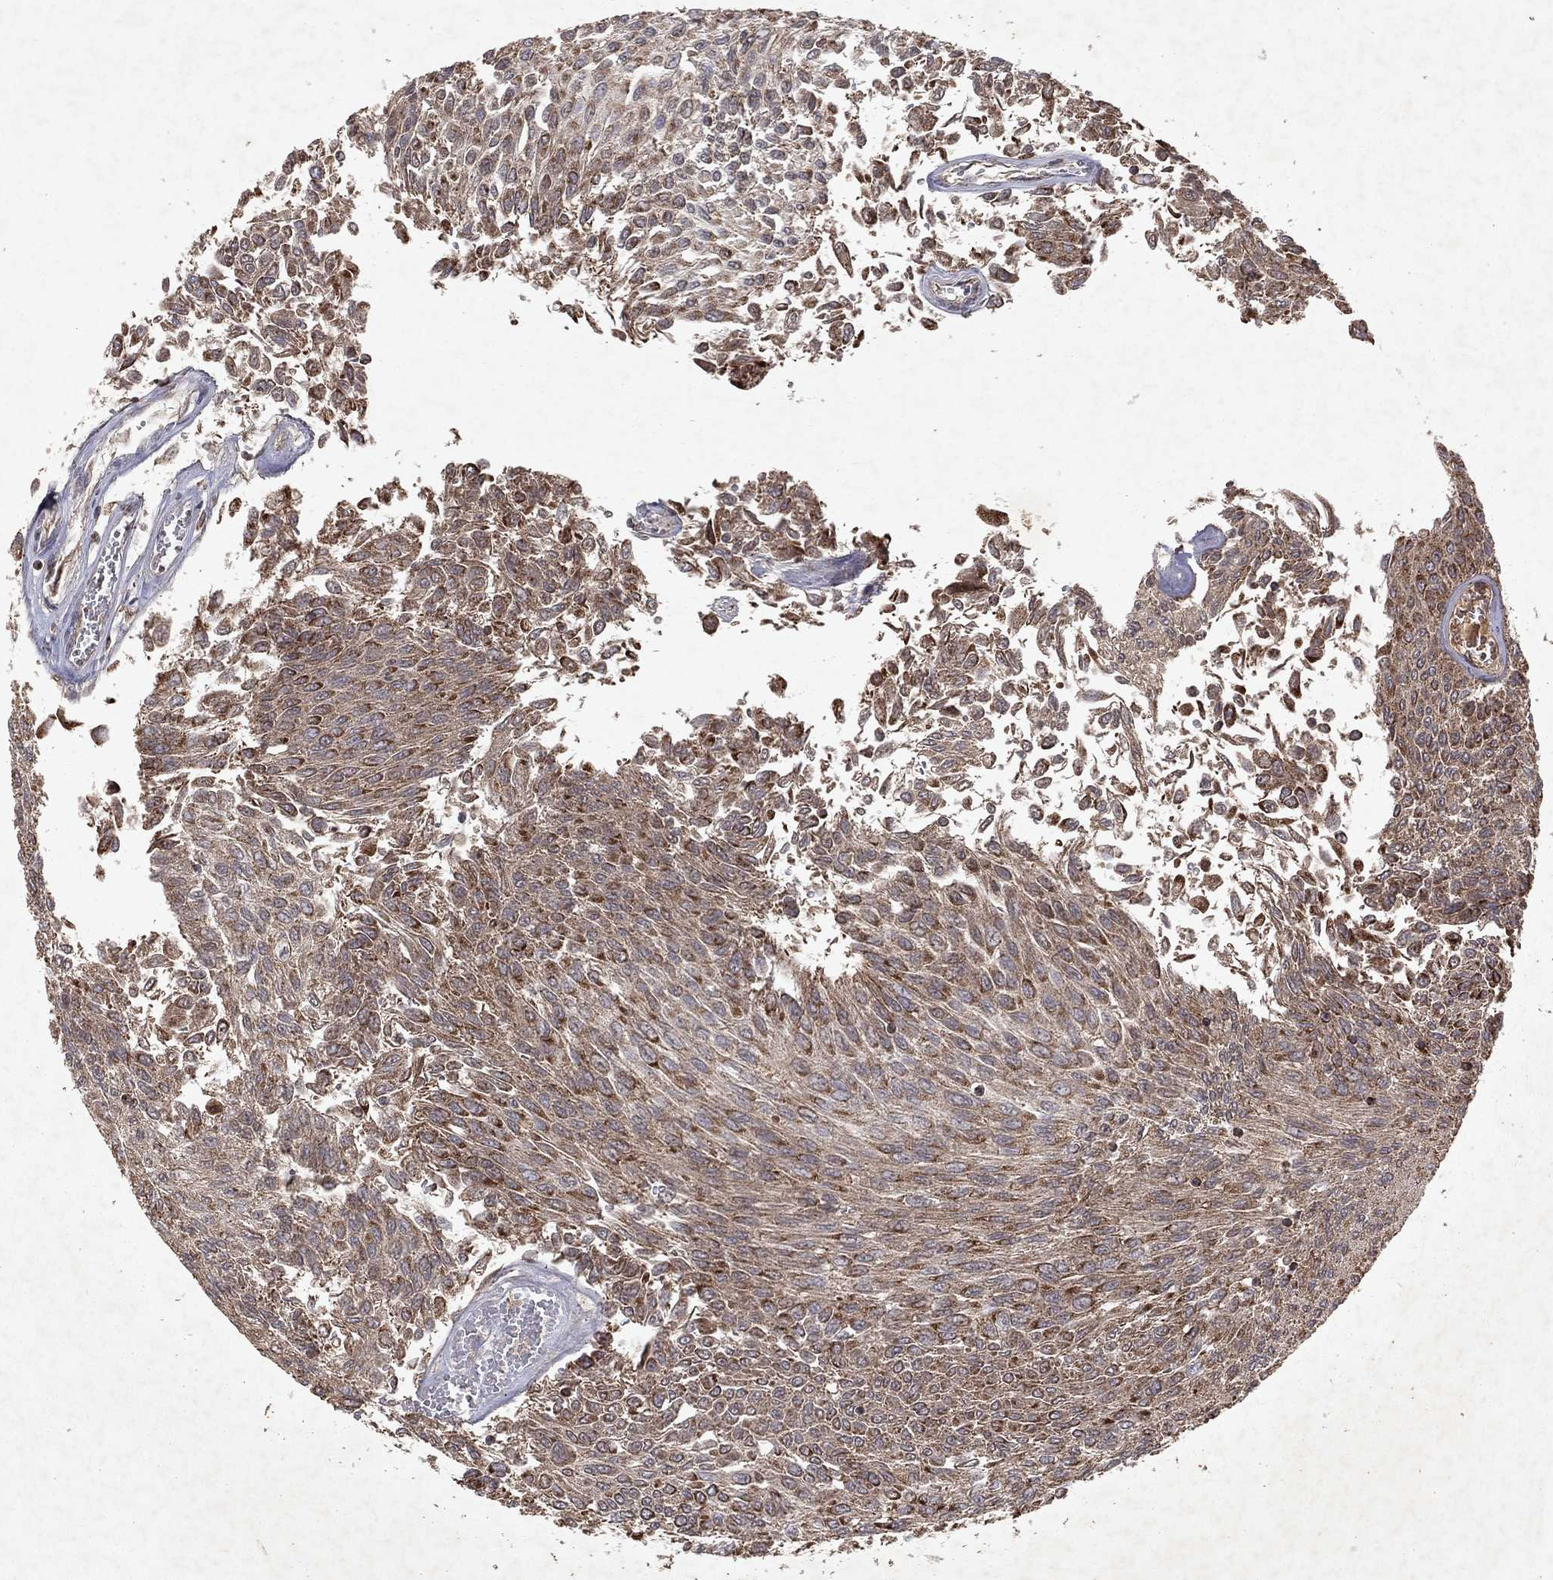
{"staining": {"intensity": "strong", "quantity": "<25%", "location": "cytoplasmic/membranous"}, "tissue": "urothelial cancer", "cell_type": "Tumor cells", "image_type": "cancer", "snomed": [{"axis": "morphology", "description": "Urothelial carcinoma, Low grade"}, {"axis": "topography", "description": "Urinary bladder"}], "caption": "Urothelial cancer stained with a protein marker demonstrates strong staining in tumor cells.", "gene": "PYROXD2", "patient": {"sex": "male", "age": 78}}